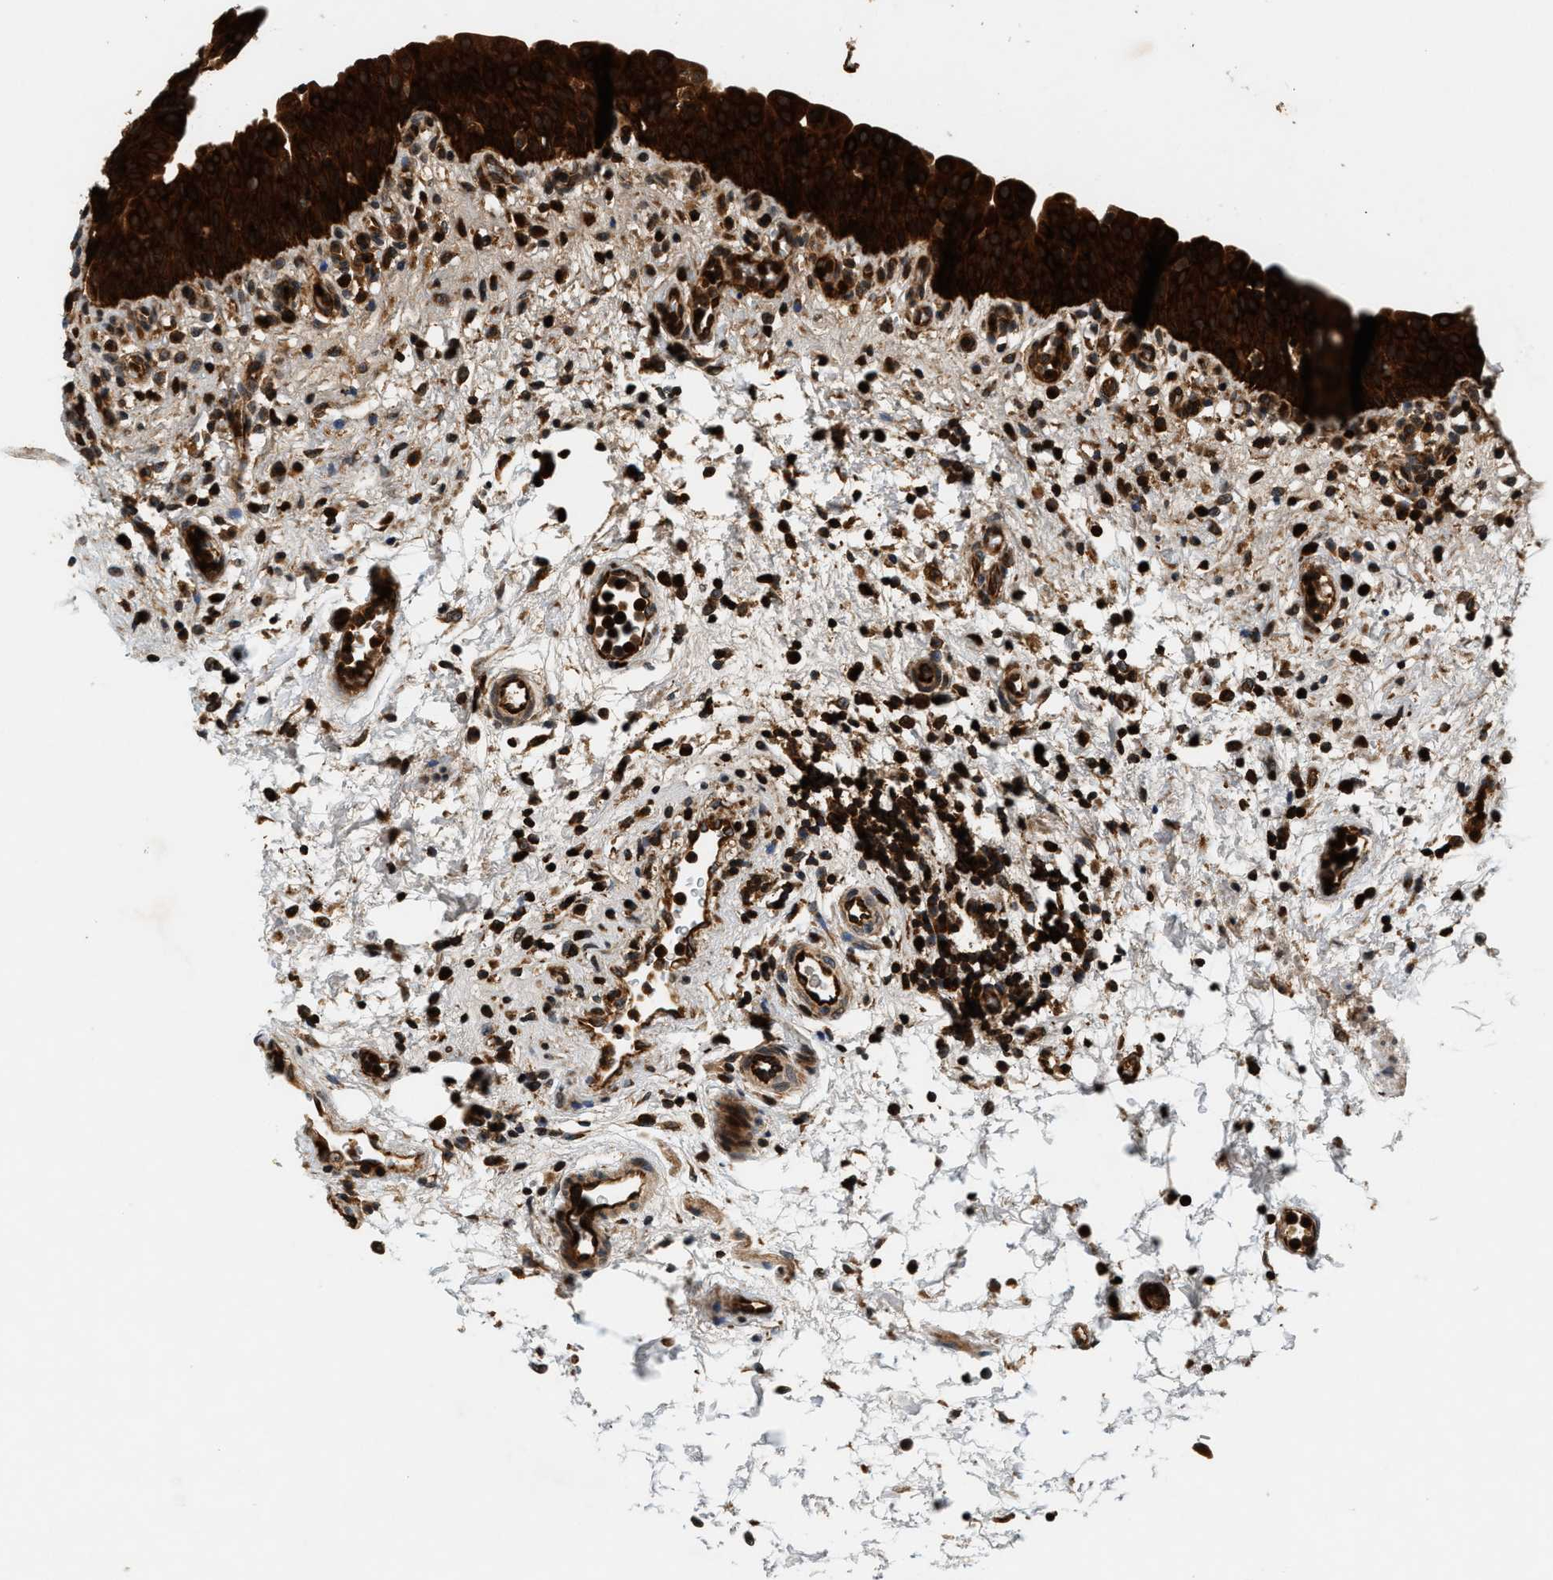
{"staining": {"intensity": "strong", "quantity": ">75%", "location": "cytoplasmic/membranous"}, "tissue": "urinary bladder", "cell_type": "Urothelial cells", "image_type": "normal", "snomed": [{"axis": "morphology", "description": "Normal tissue, NOS"}, {"axis": "topography", "description": "Urinary bladder"}], "caption": "Immunohistochemical staining of benign urinary bladder shows >75% levels of strong cytoplasmic/membranous protein staining in about >75% of urothelial cells. (Brightfield microscopy of DAB IHC at high magnification).", "gene": "SAMD9", "patient": {"sex": "male", "age": 37}}